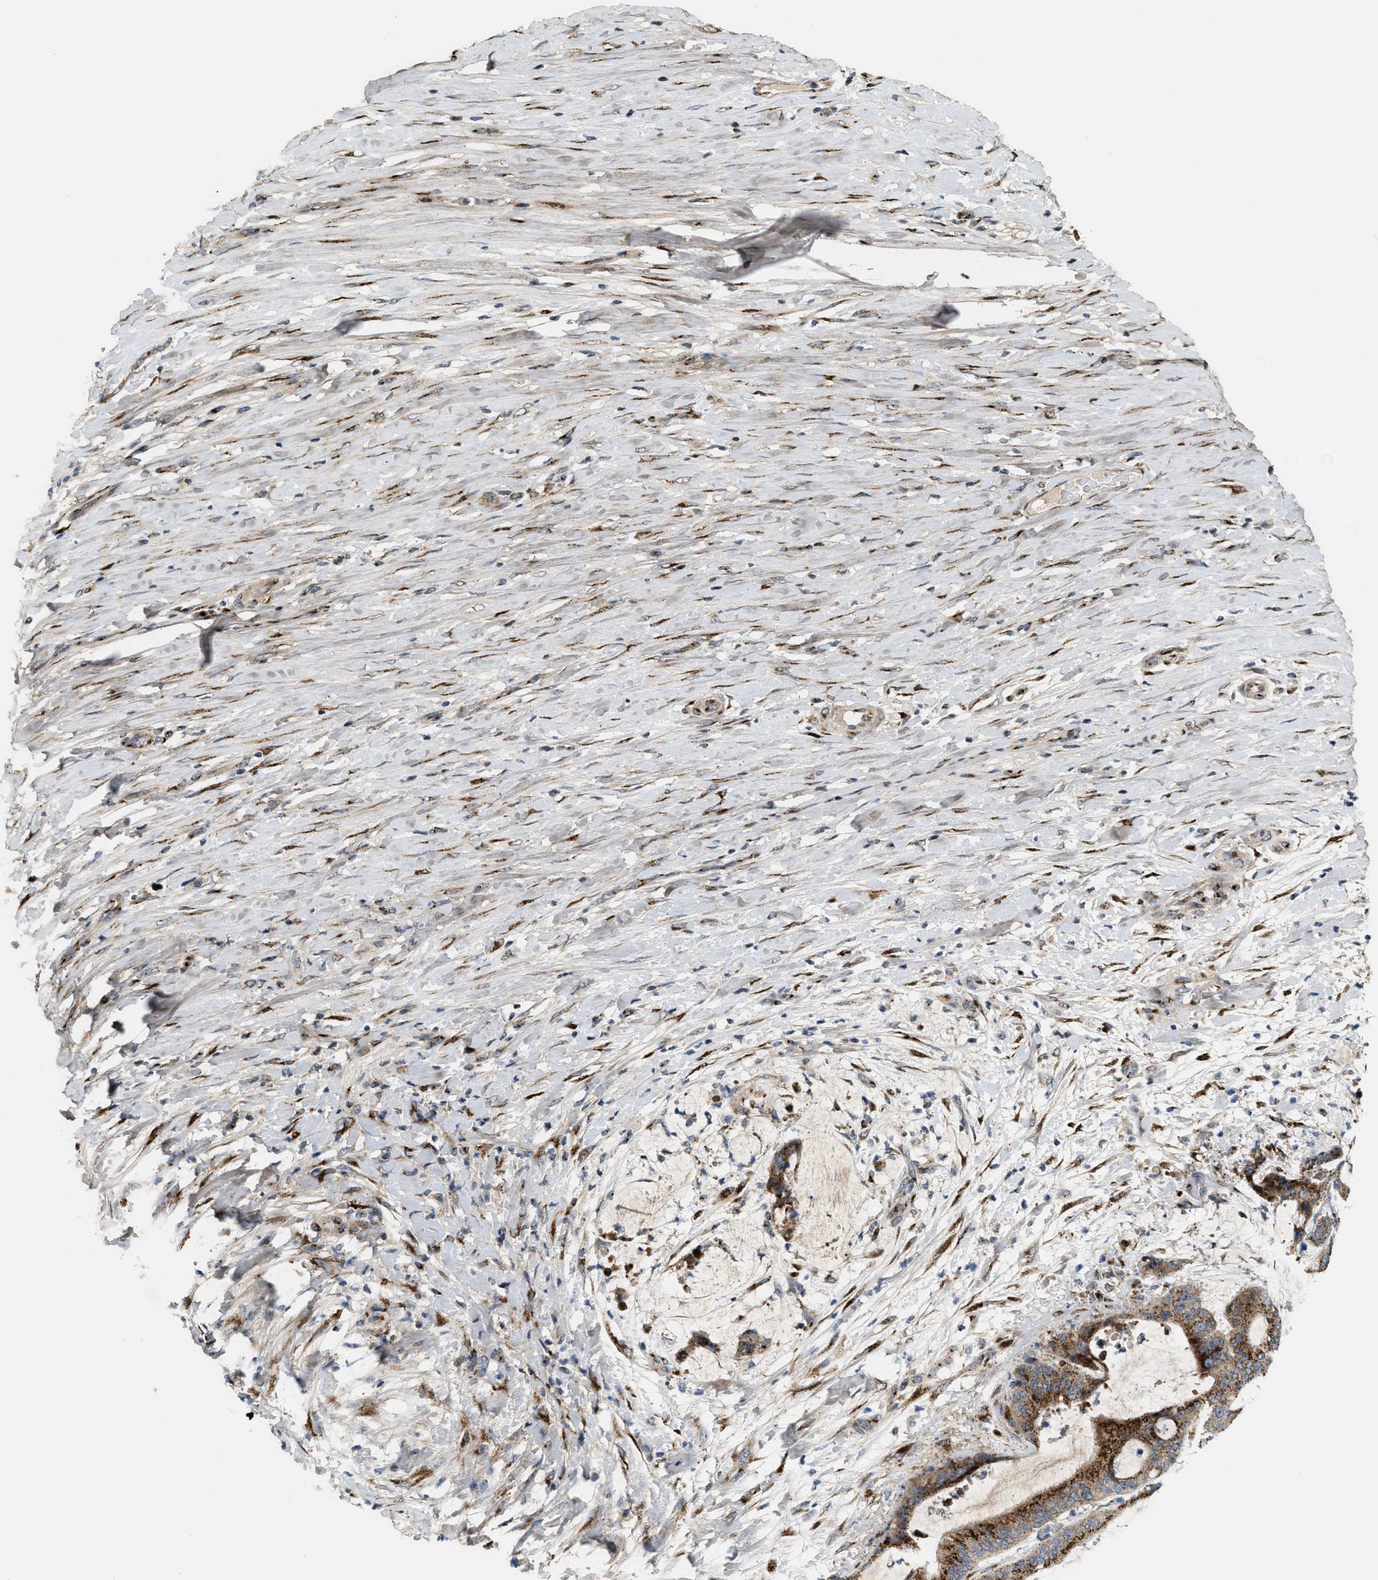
{"staining": {"intensity": "strong", "quantity": "25%-75%", "location": "cytoplasmic/membranous"}, "tissue": "liver cancer", "cell_type": "Tumor cells", "image_type": "cancer", "snomed": [{"axis": "morphology", "description": "Cholangiocarcinoma"}, {"axis": "topography", "description": "Liver"}], "caption": "Liver cholangiocarcinoma was stained to show a protein in brown. There is high levels of strong cytoplasmic/membranous positivity in approximately 25%-75% of tumor cells.", "gene": "ZNF70", "patient": {"sex": "female", "age": 73}}